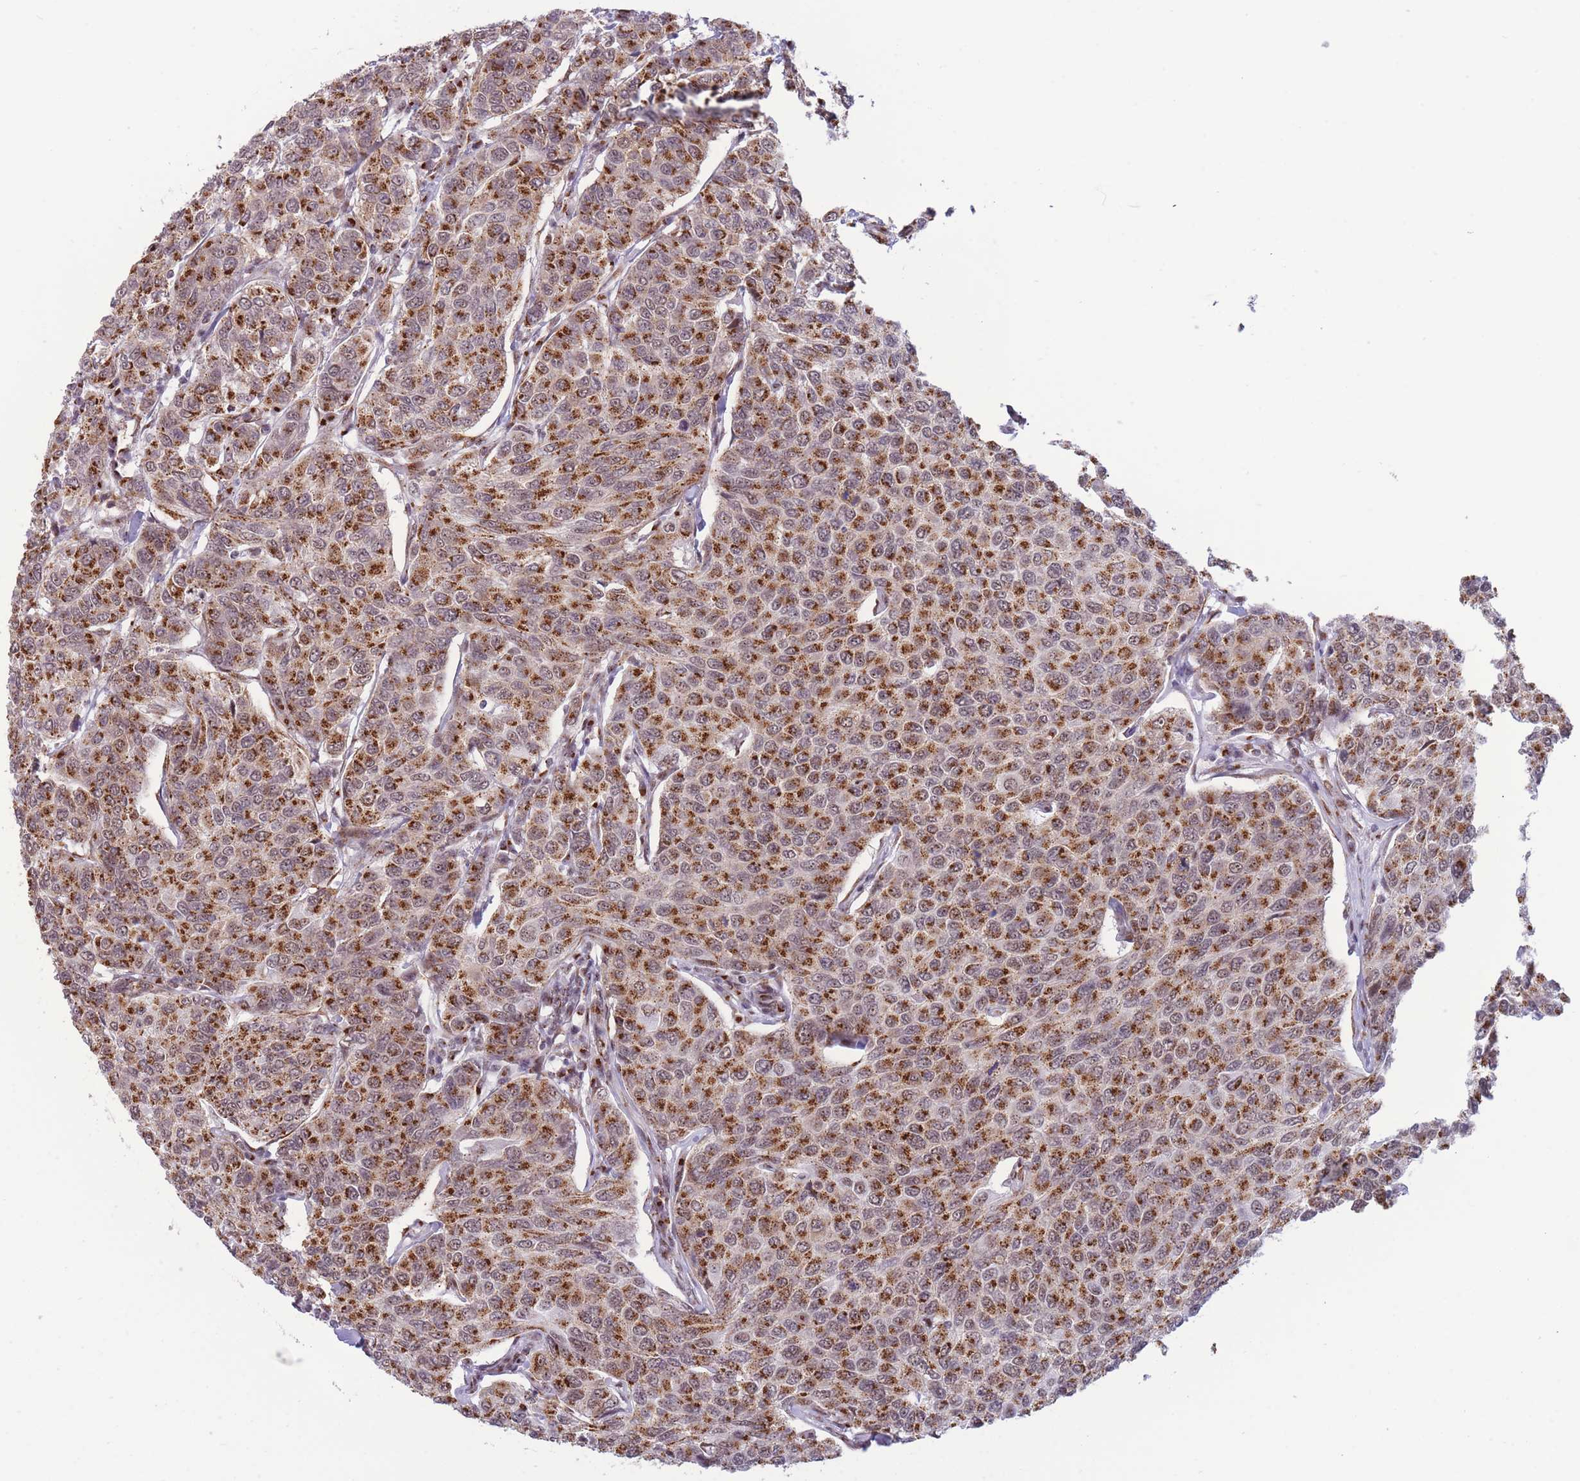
{"staining": {"intensity": "strong", "quantity": ">75%", "location": "cytoplasmic/membranous,nuclear"}, "tissue": "breast cancer", "cell_type": "Tumor cells", "image_type": "cancer", "snomed": [{"axis": "morphology", "description": "Duct carcinoma"}, {"axis": "topography", "description": "Breast"}], "caption": "About >75% of tumor cells in human breast intraductal carcinoma exhibit strong cytoplasmic/membranous and nuclear protein positivity as visualized by brown immunohistochemical staining.", "gene": "INO80C", "patient": {"sex": "female", "age": 55}}